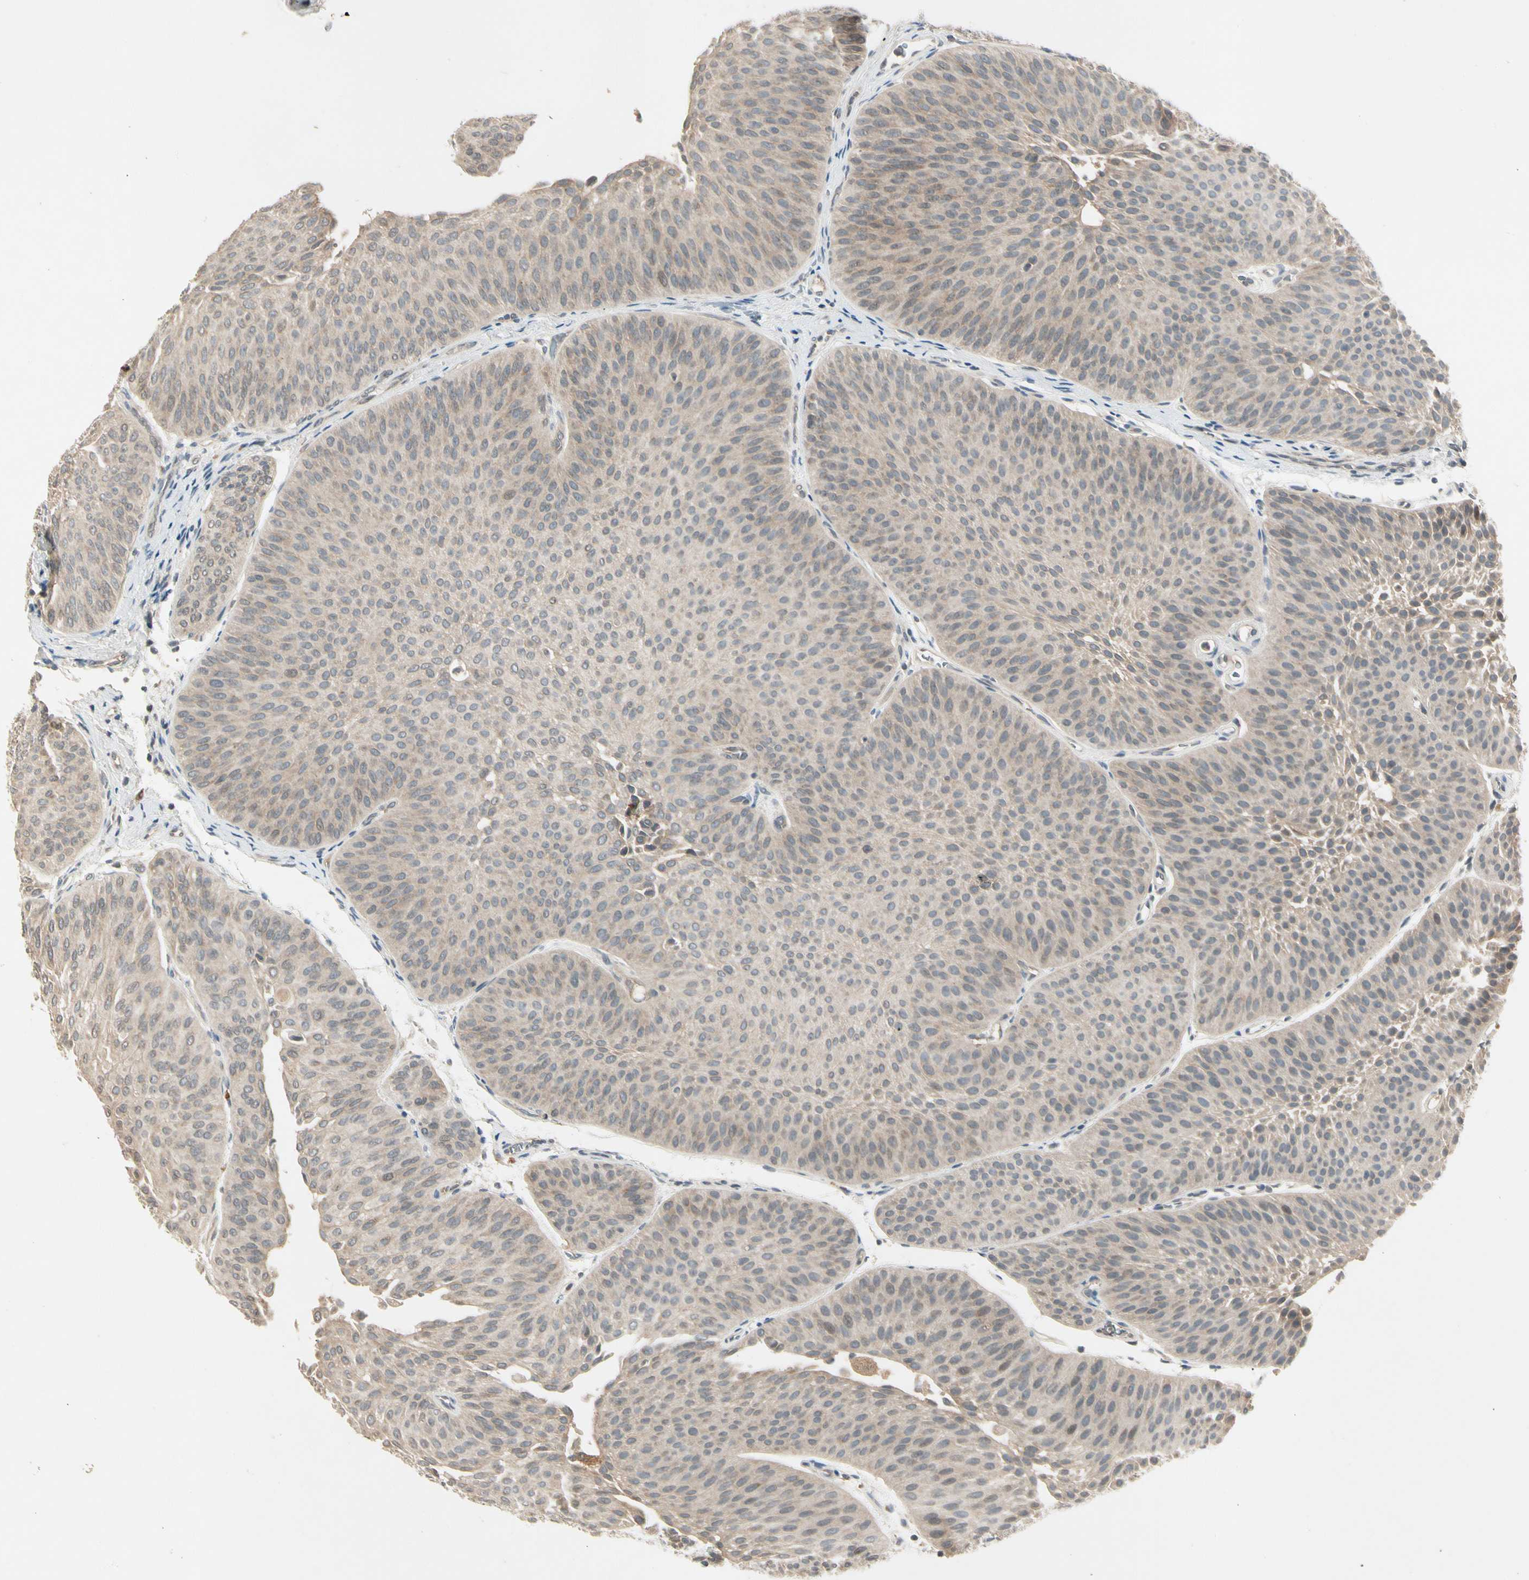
{"staining": {"intensity": "weak", "quantity": "<25%", "location": "cytoplasmic/membranous"}, "tissue": "urothelial cancer", "cell_type": "Tumor cells", "image_type": "cancer", "snomed": [{"axis": "morphology", "description": "Urothelial carcinoma, Low grade"}, {"axis": "topography", "description": "Urinary bladder"}], "caption": "IHC photomicrograph of urothelial carcinoma (low-grade) stained for a protein (brown), which shows no staining in tumor cells.", "gene": "CCL4", "patient": {"sex": "female", "age": 60}}